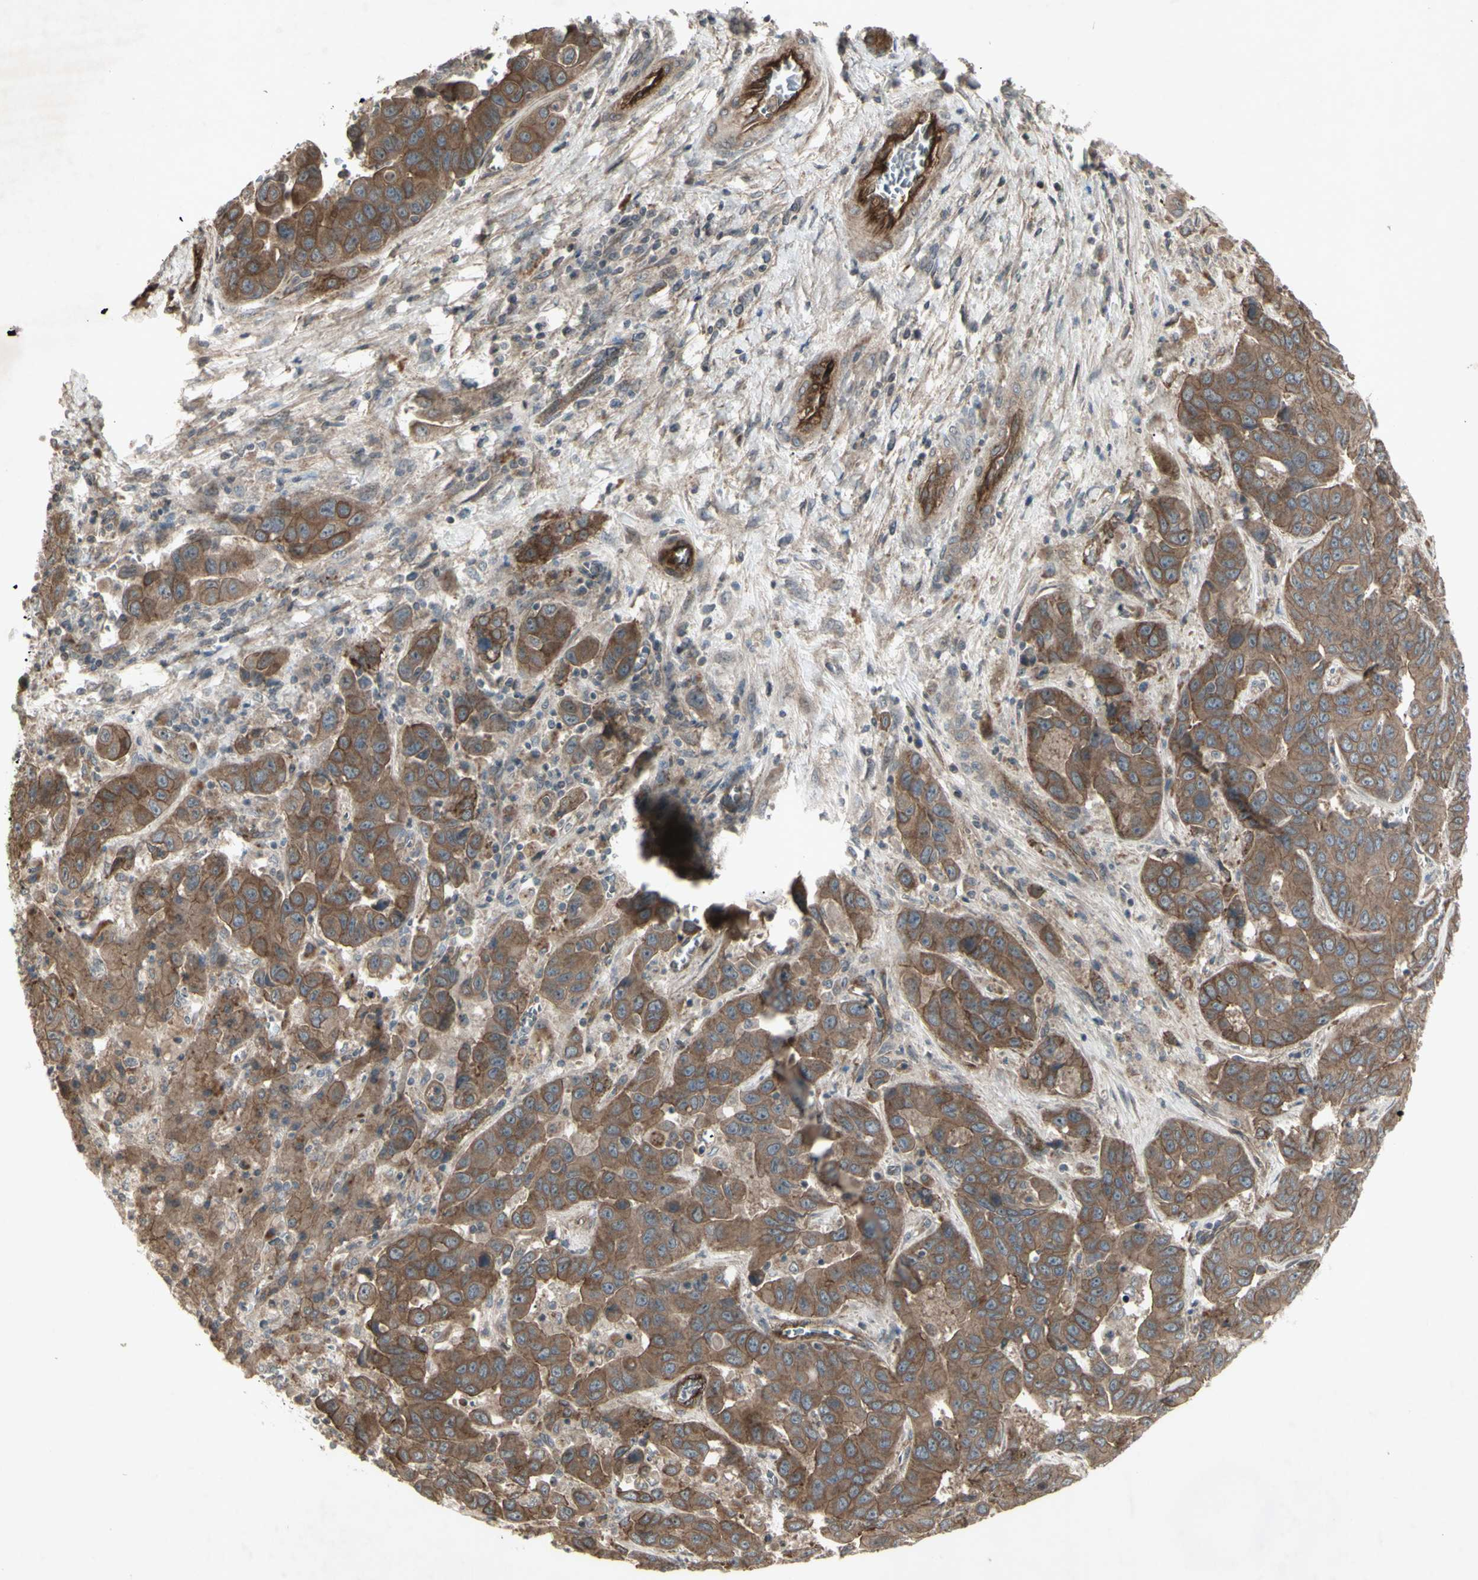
{"staining": {"intensity": "moderate", "quantity": ">75%", "location": "cytoplasmic/membranous"}, "tissue": "liver cancer", "cell_type": "Tumor cells", "image_type": "cancer", "snomed": [{"axis": "morphology", "description": "Cholangiocarcinoma"}, {"axis": "topography", "description": "Liver"}], "caption": "Liver cholangiocarcinoma stained with a brown dye reveals moderate cytoplasmic/membranous positive positivity in approximately >75% of tumor cells.", "gene": "JAG1", "patient": {"sex": "female", "age": 52}}